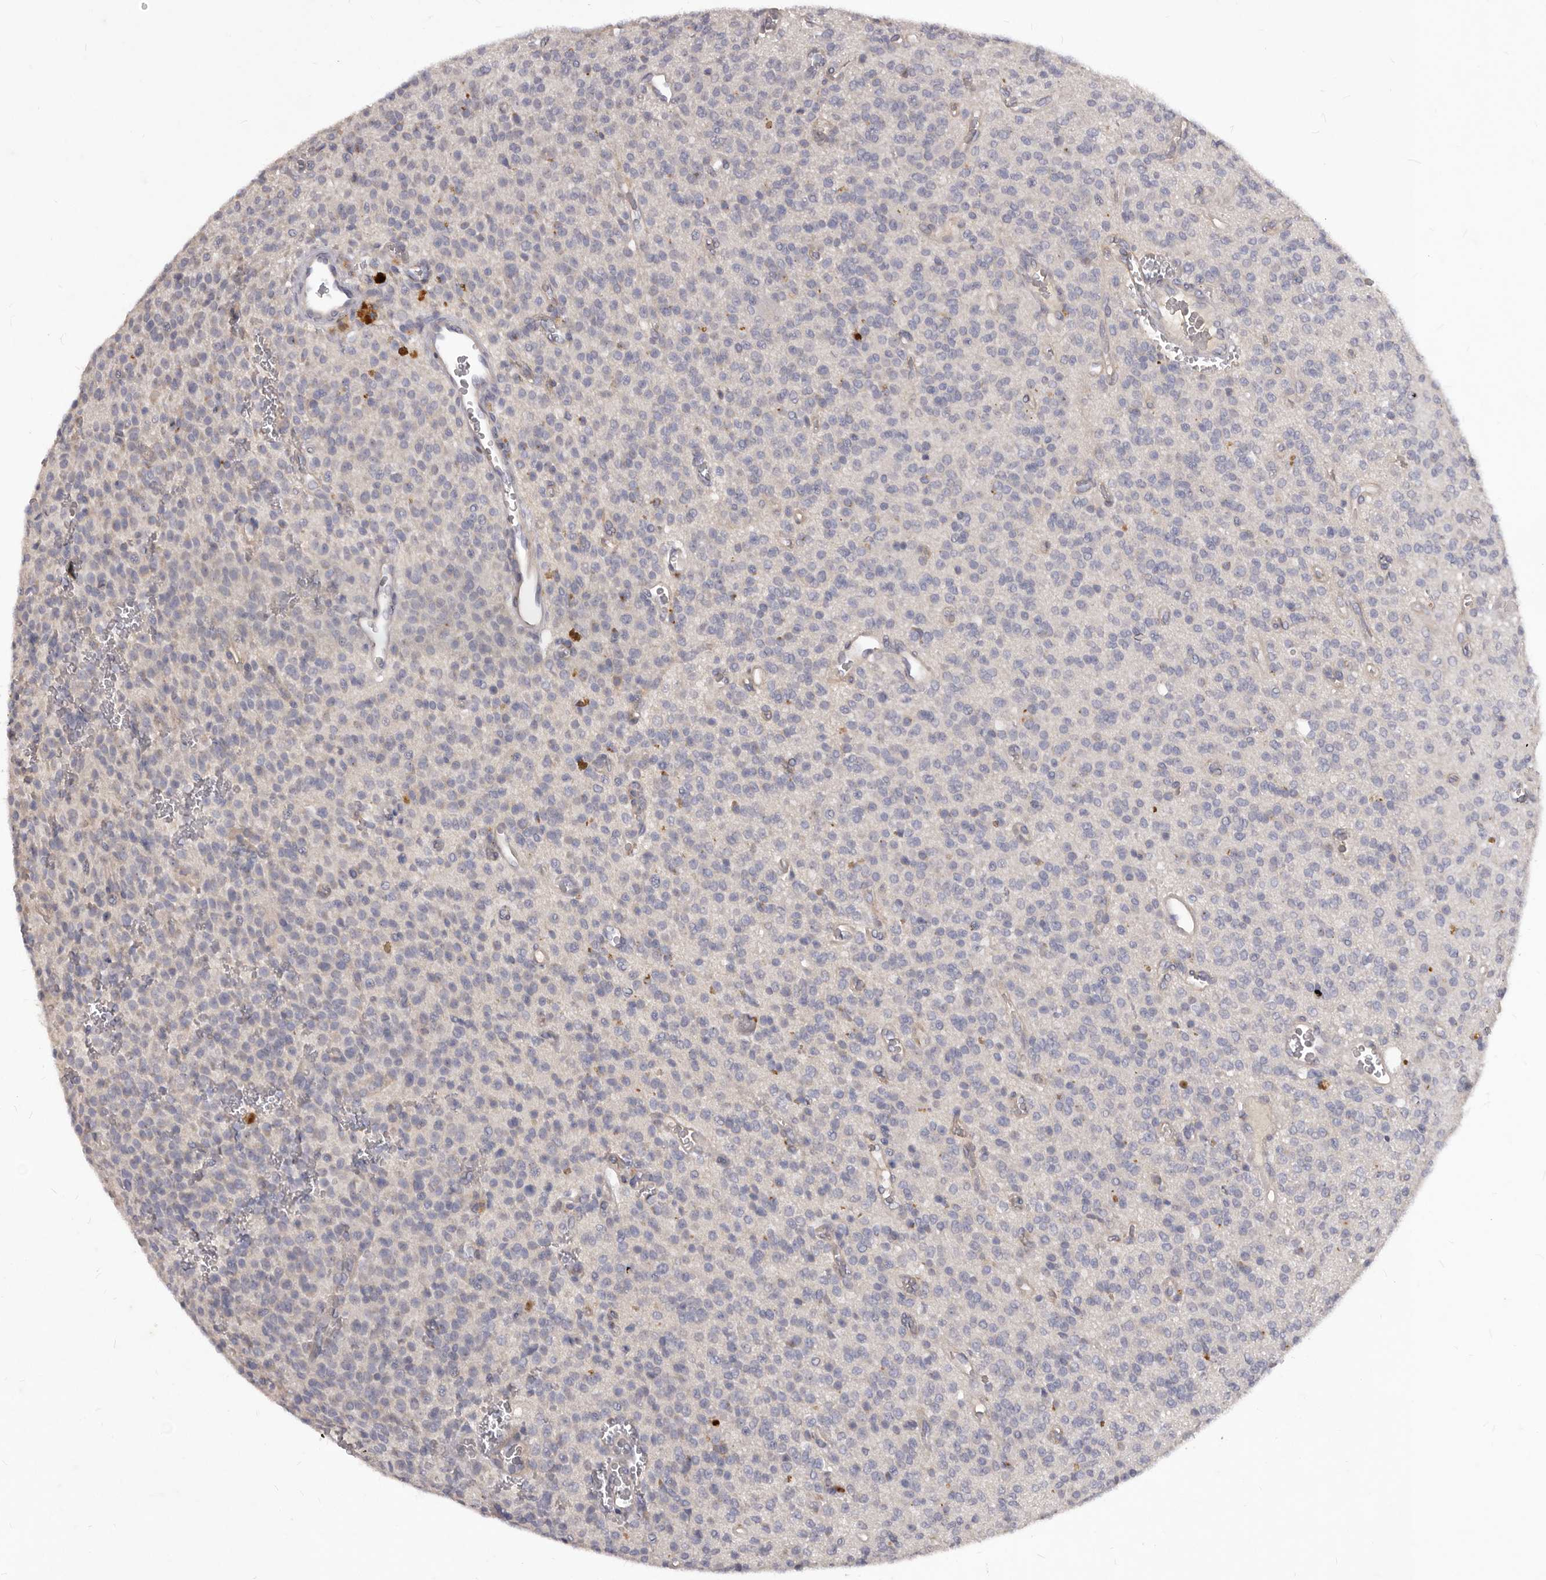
{"staining": {"intensity": "weak", "quantity": "<25%", "location": "cytoplasmic/membranous"}, "tissue": "glioma", "cell_type": "Tumor cells", "image_type": "cancer", "snomed": [{"axis": "morphology", "description": "Glioma, malignant, High grade"}, {"axis": "topography", "description": "Brain"}], "caption": "IHC image of neoplastic tissue: glioma stained with DAB (3,3'-diaminobenzidine) exhibits no significant protein positivity in tumor cells.", "gene": "GPRC5C", "patient": {"sex": "male", "age": 34}}